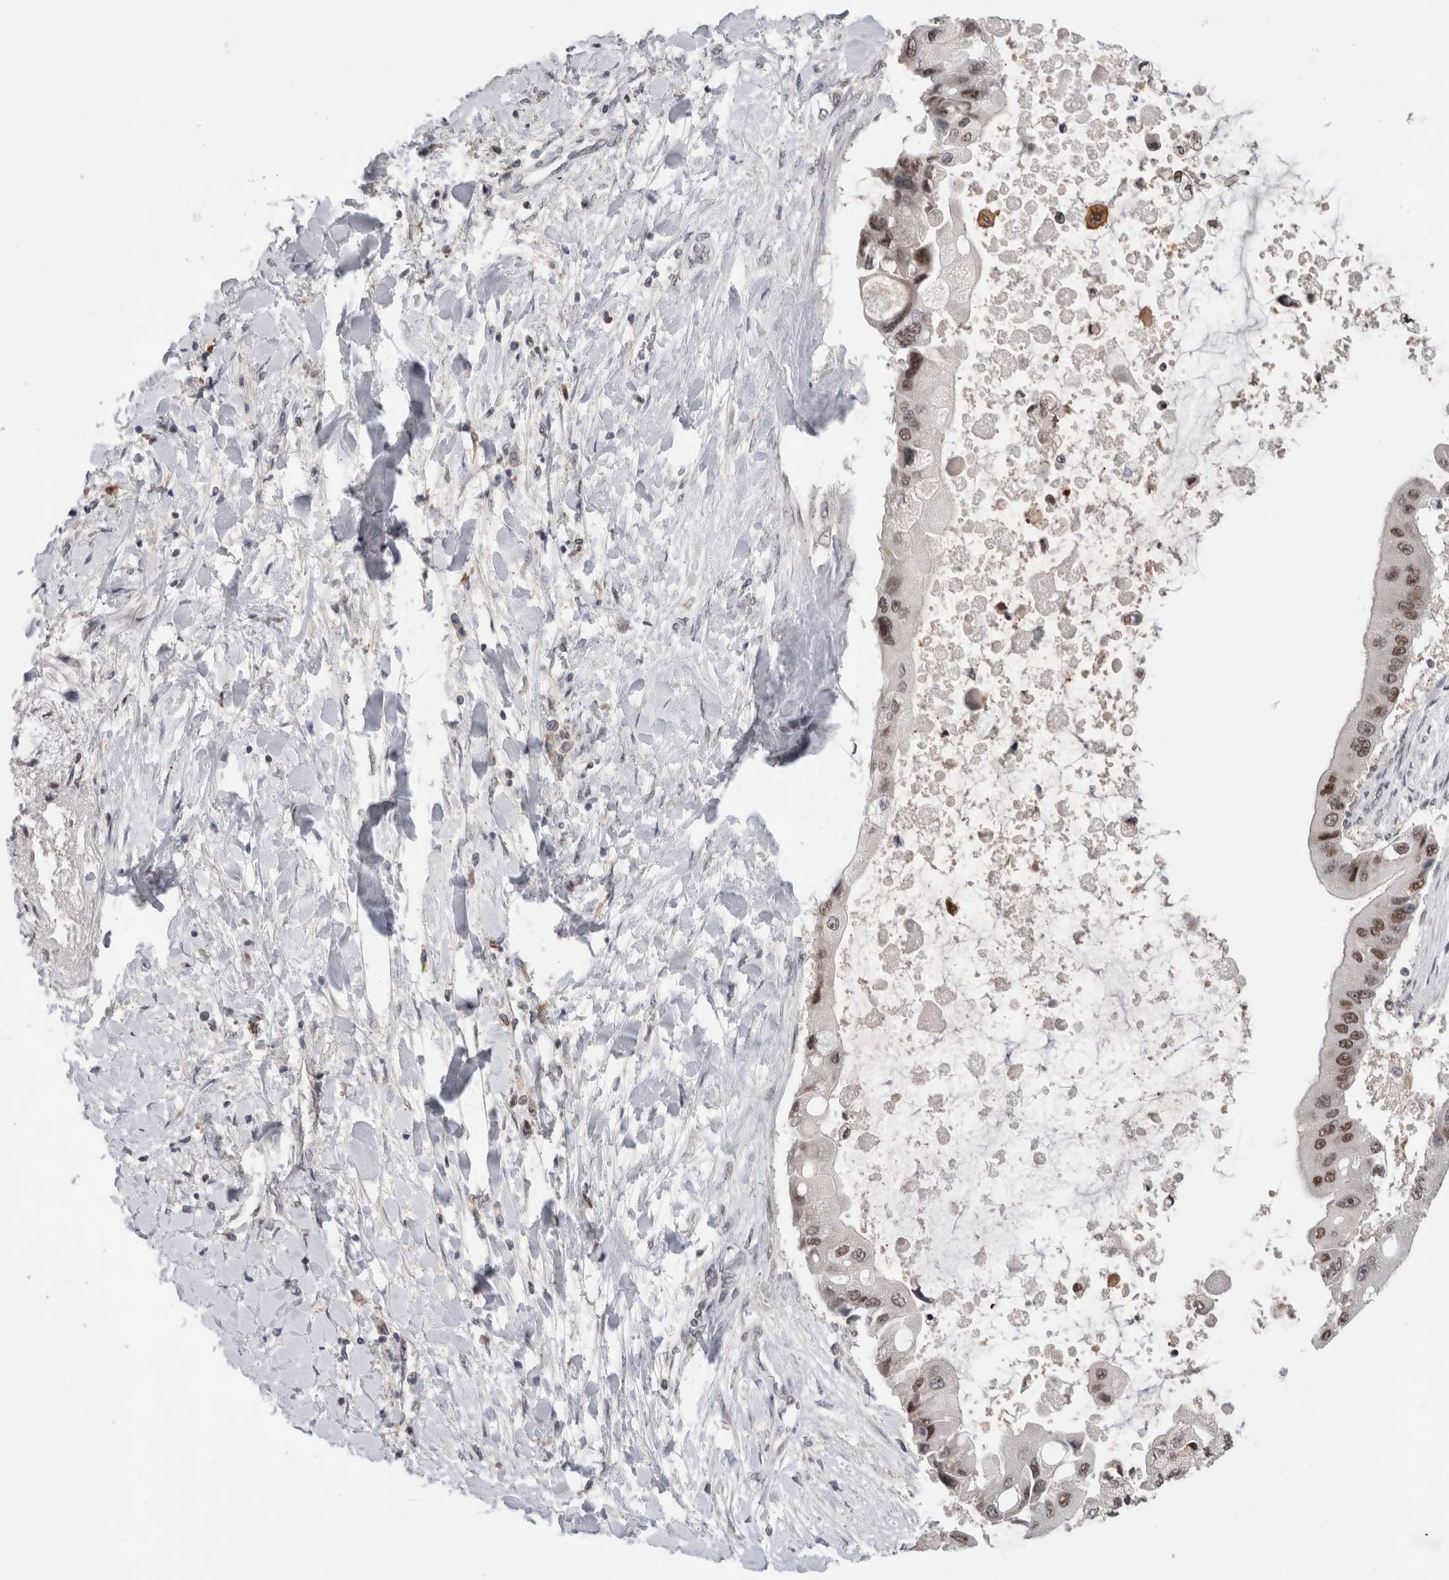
{"staining": {"intensity": "moderate", "quantity": "25%-75%", "location": "nuclear"}, "tissue": "liver cancer", "cell_type": "Tumor cells", "image_type": "cancer", "snomed": [{"axis": "morphology", "description": "Cholangiocarcinoma"}, {"axis": "topography", "description": "Liver"}], "caption": "Brown immunohistochemical staining in human liver cancer (cholangiocarcinoma) shows moderate nuclear expression in about 25%-75% of tumor cells.", "gene": "ZNF521", "patient": {"sex": "male", "age": 50}}